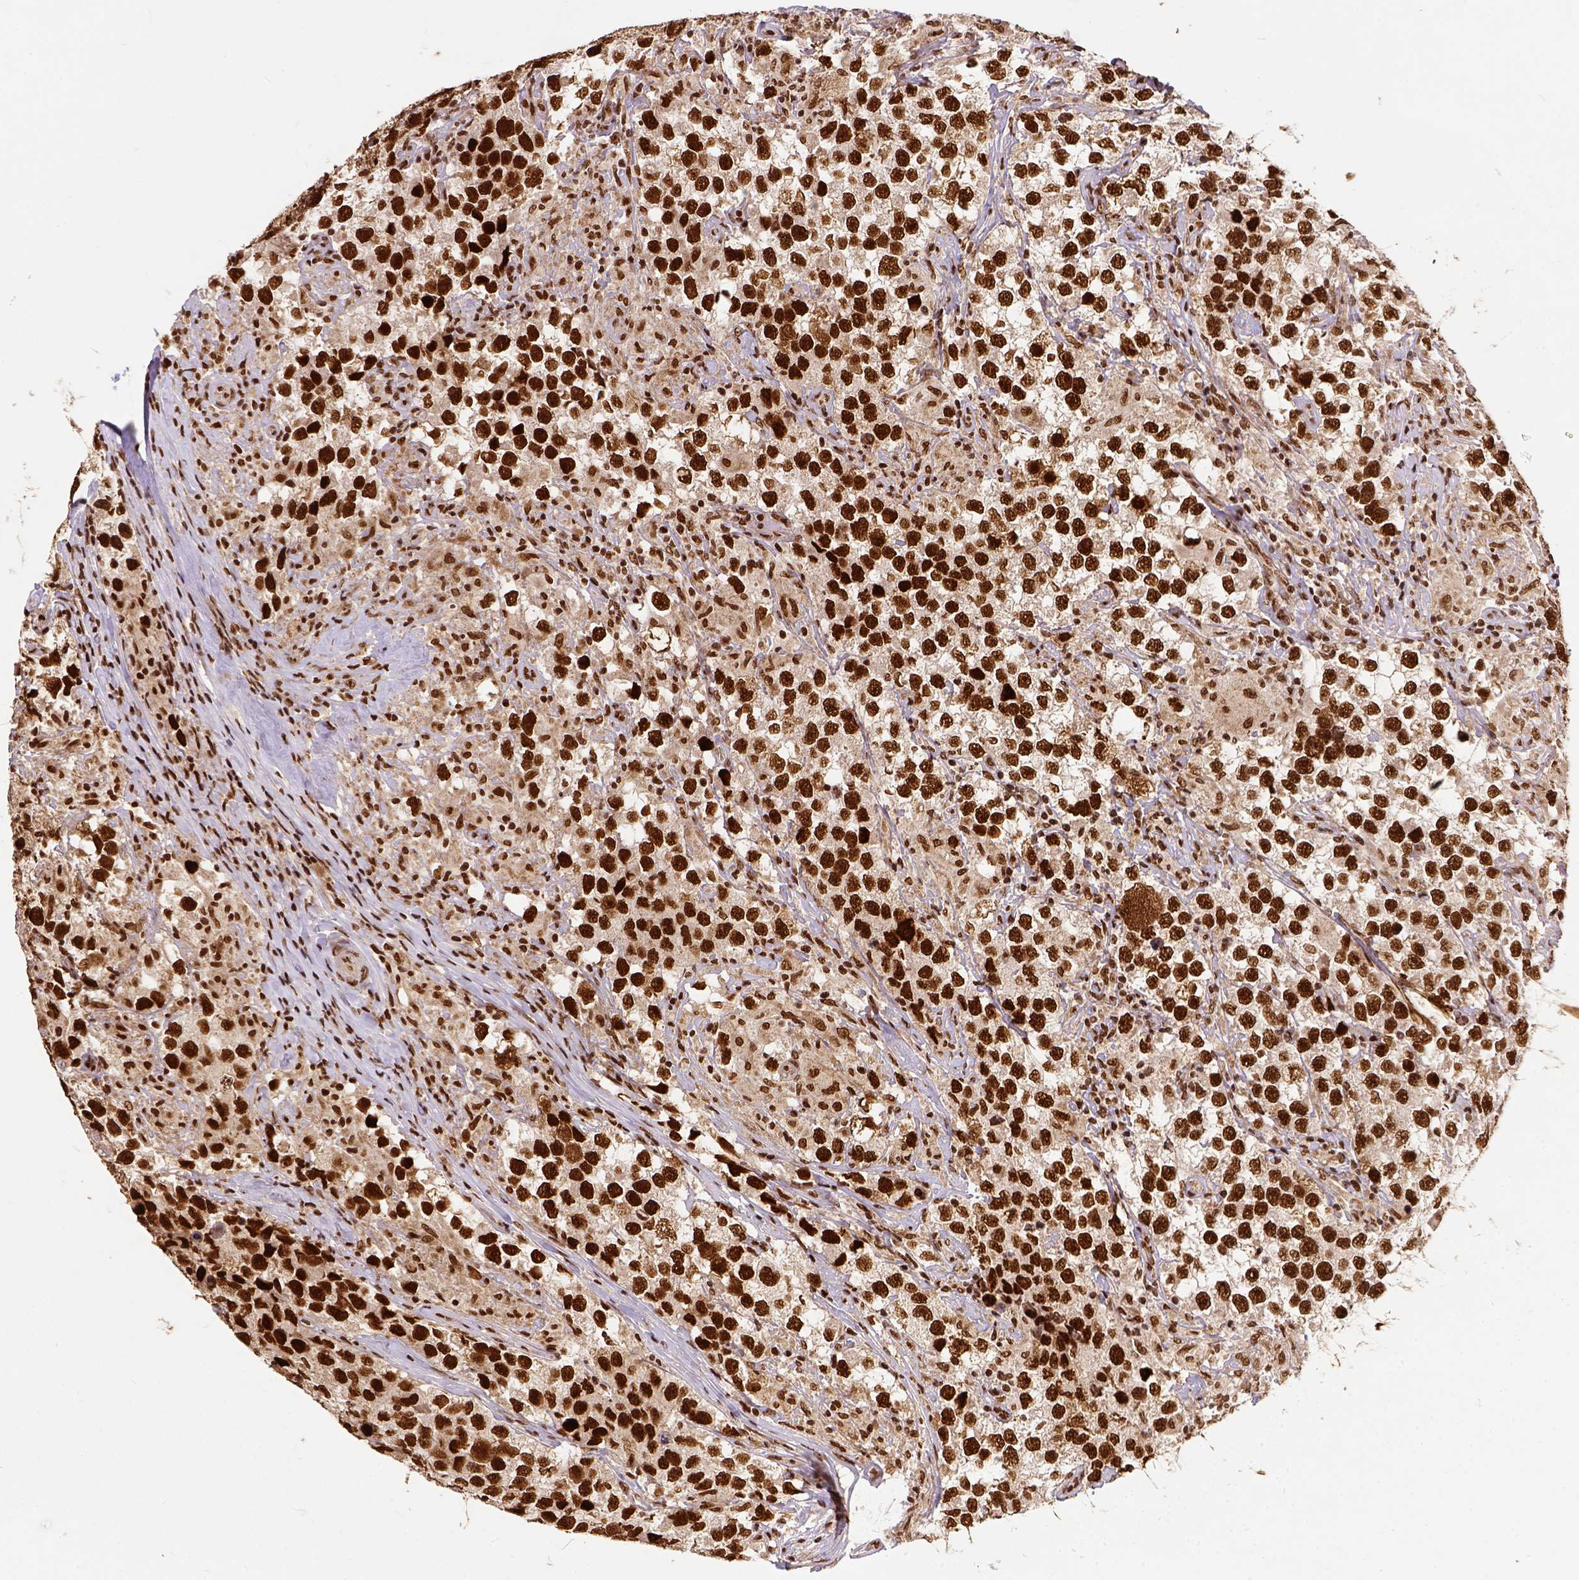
{"staining": {"intensity": "strong", "quantity": ">75%", "location": "nuclear"}, "tissue": "testis cancer", "cell_type": "Tumor cells", "image_type": "cancer", "snomed": [{"axis": "morphology", "description": "Seminoma, NOS"}, {"axis": "topography", "description": "Testis"}], "caption": "Testis seminoma stained with a protein marker shows strong staining in tumor cells.", "gene": "NACC1", "patient": {"sex": "male", "age": 46}}